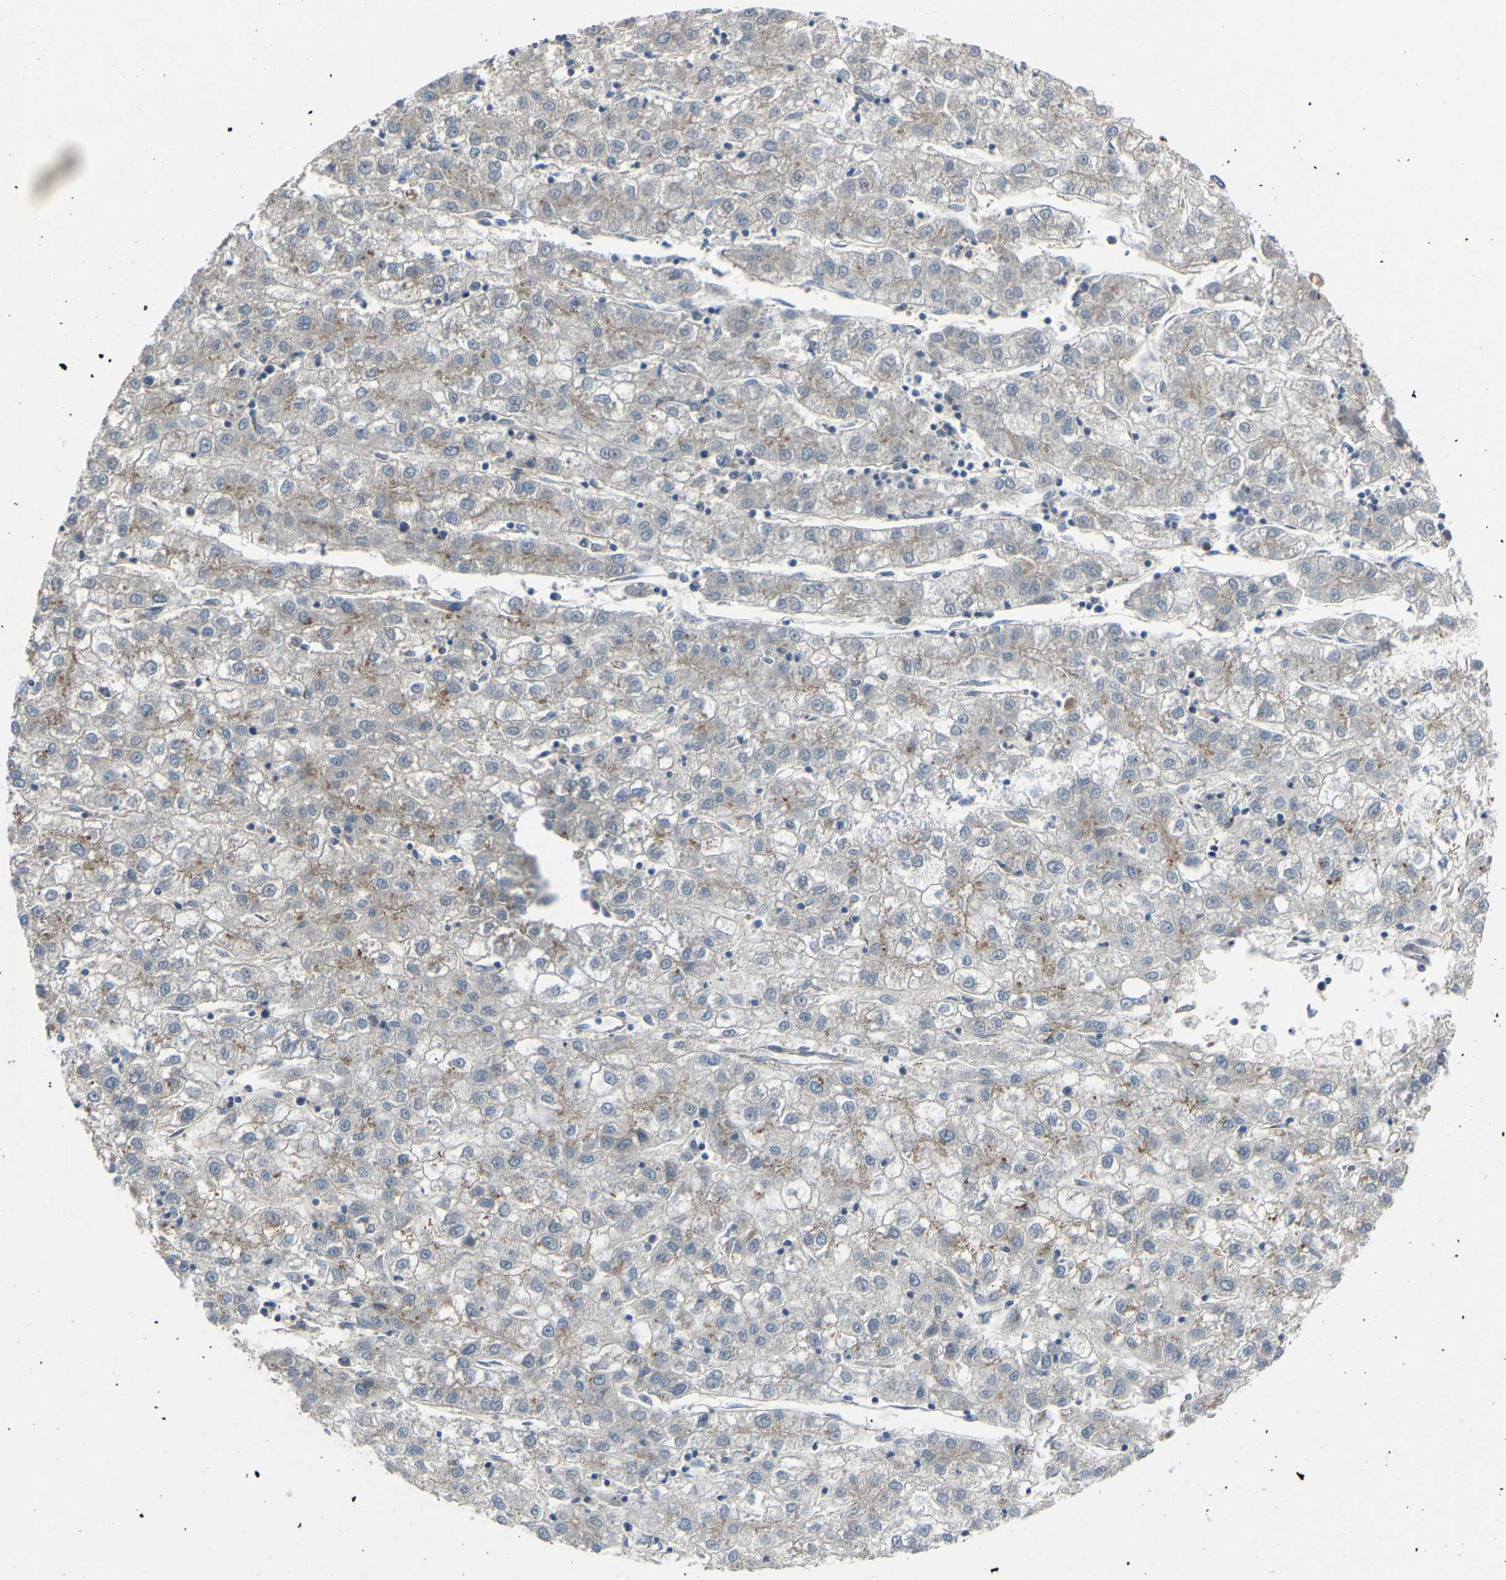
{"staining": {"intensity": "moderate", "quantity": "<25%", "location": "cytoplasmic/membranous"}, "tissue": "liver cancer", "cell_type": "Tumor cells", "image_type": "cancer", "snomed": [{"axis": "morphology", "description": "Carcinoma, Hepatocellular, NOS"}, {"axis": "topography", "description": "Liver"}], "caption": "A histopathology image showing moderate cytoplasmic/membranous staining in about <25% of tumor cells in liver cancer (hepatocellular carcinoma), as visualized by brown immunohistochemical staining.", "gene": "CANT1", "patient": {"sex": "male", "age": 72}}